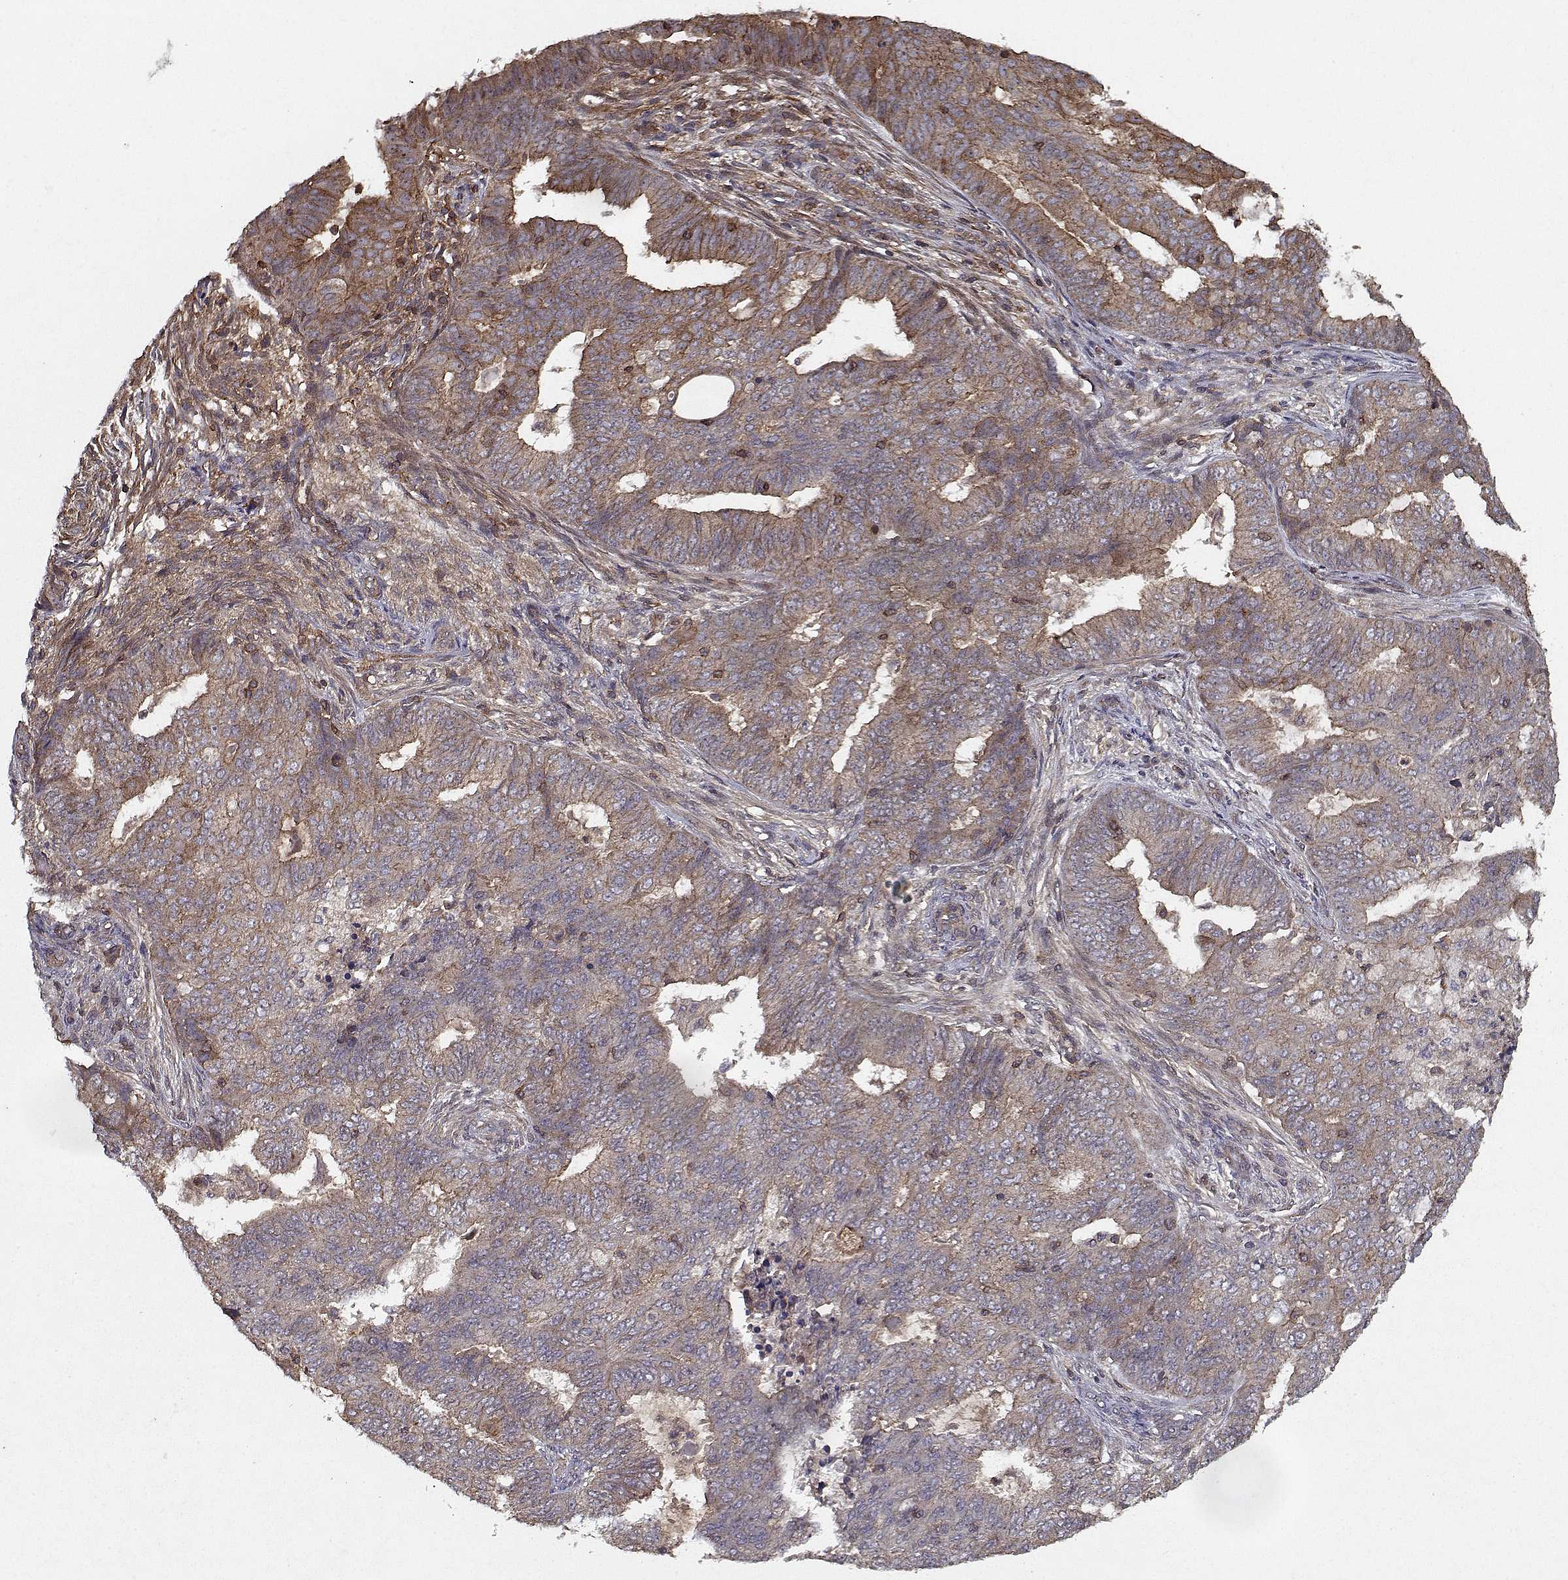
{"staining": {"intensity": "moderate", "quantity": "<25%", "location": "cytoplasmic/membranous"}, "tissue": "endometrial cancer", "cell_type": "Tumor cells", "image_type": "cancer", "snomed": [{"axis": "morphology", "description": "Adenocarcinoma, NOS"}, {"axis": "topography", "description": "Endometrium"}], "caption": "Tumor cells demonstrate moderate cytoplasmic/membranous positivity in approximately <25% of cells in endometrial adenocarcinoma.", "gene": "PPP1R12A", "patient": {"sex": "female", "age": 62}}